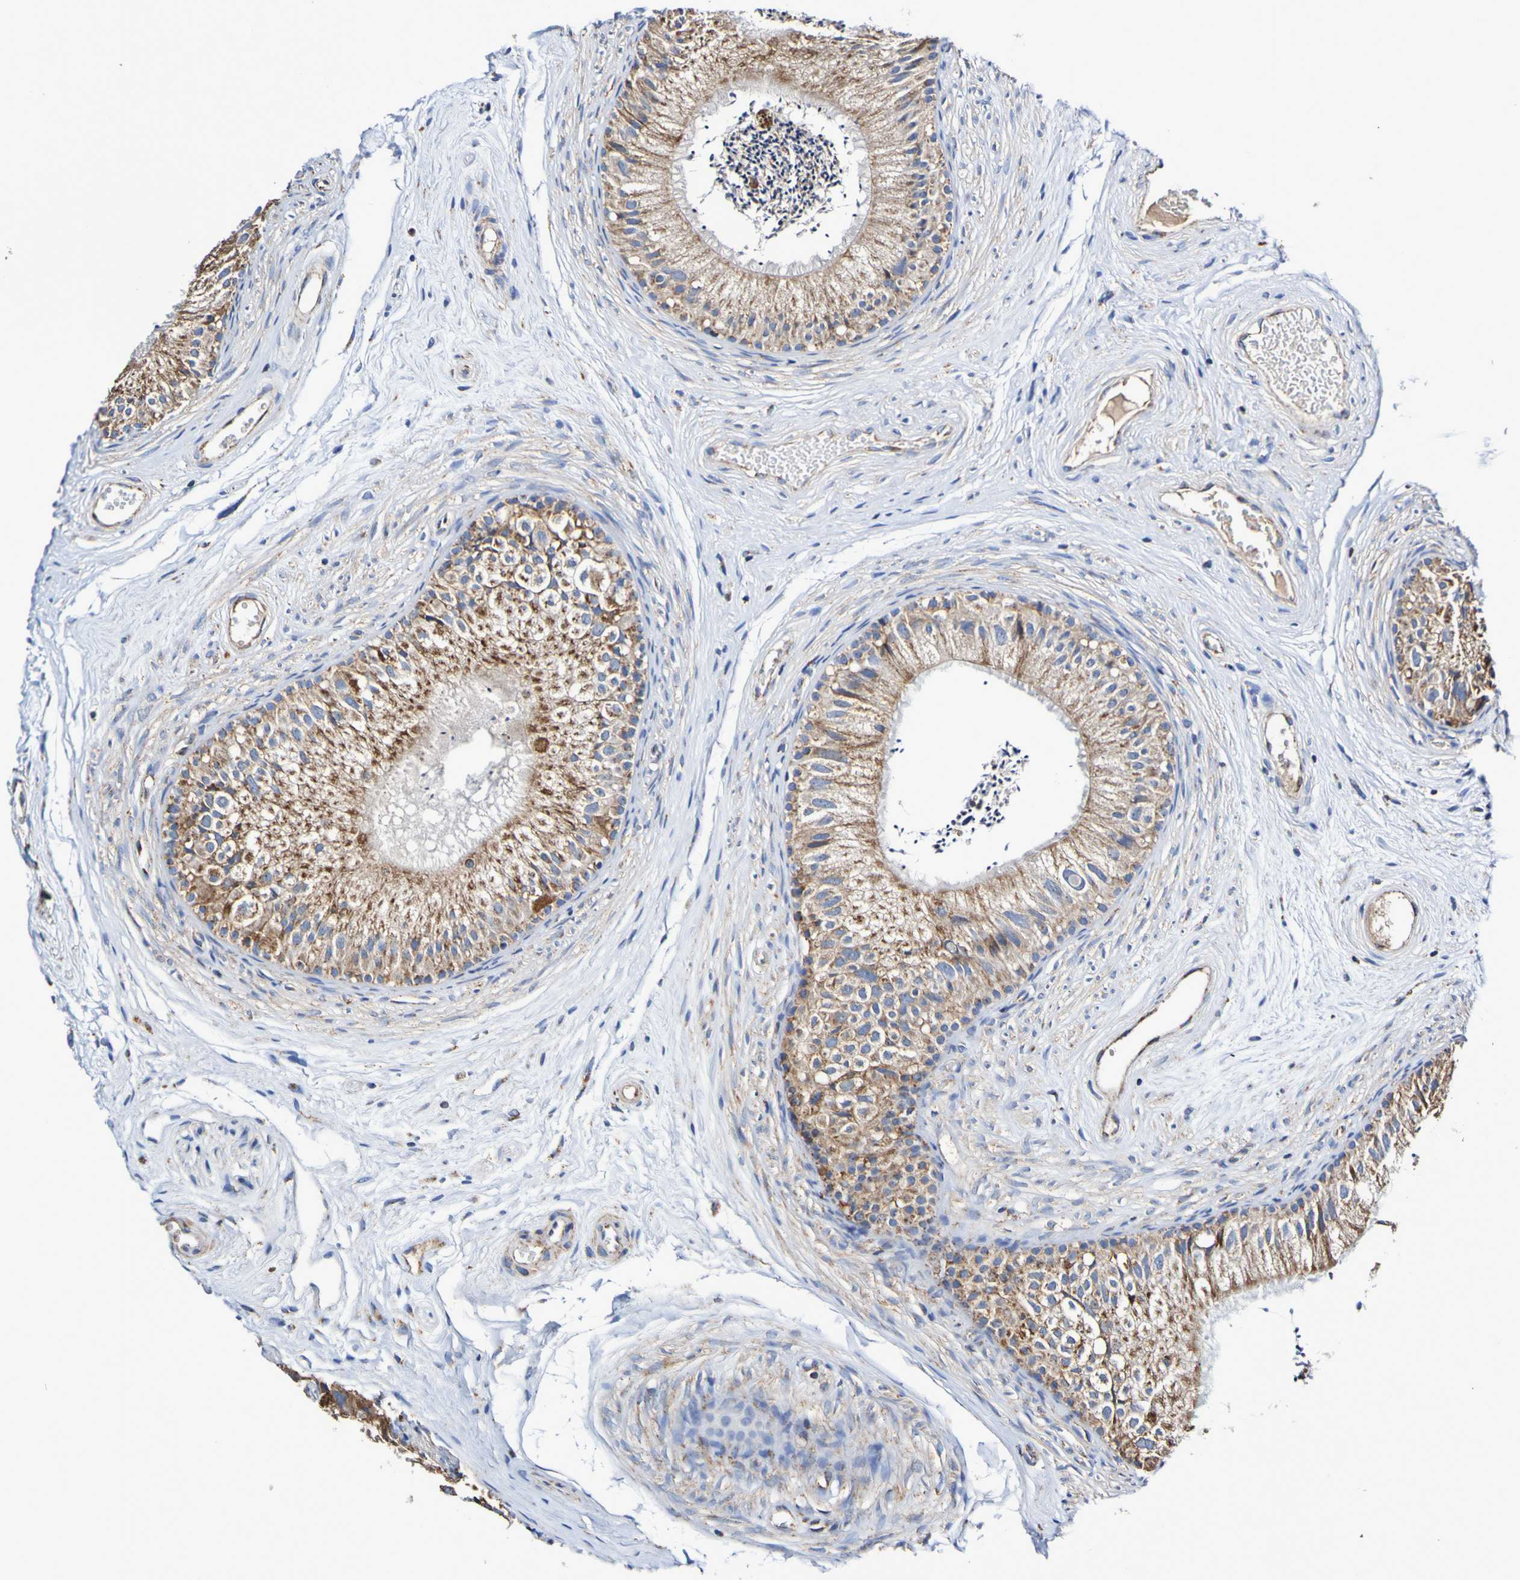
{"staining": {"intensity": "moderate", "quantity": ">75%", "location": "cytoplasmic/membranous"}, "tissue": "epididymis", "cell_type": "Glandular cells", "image_type": "normal", "snomed": [{"axis": "morphology", "description": "Normal tissue, NOS"}, {"axis": "topography", "description": "Epididymis"}], "caption": "Approximately >75% of glandular cells in normal epididymis display moderate cytoplasmic/membranous protein expression as visualized by brown immunohistochemical staining.", "gene": "IL18R1", "patient": {"sex": "male", "age": 56}}